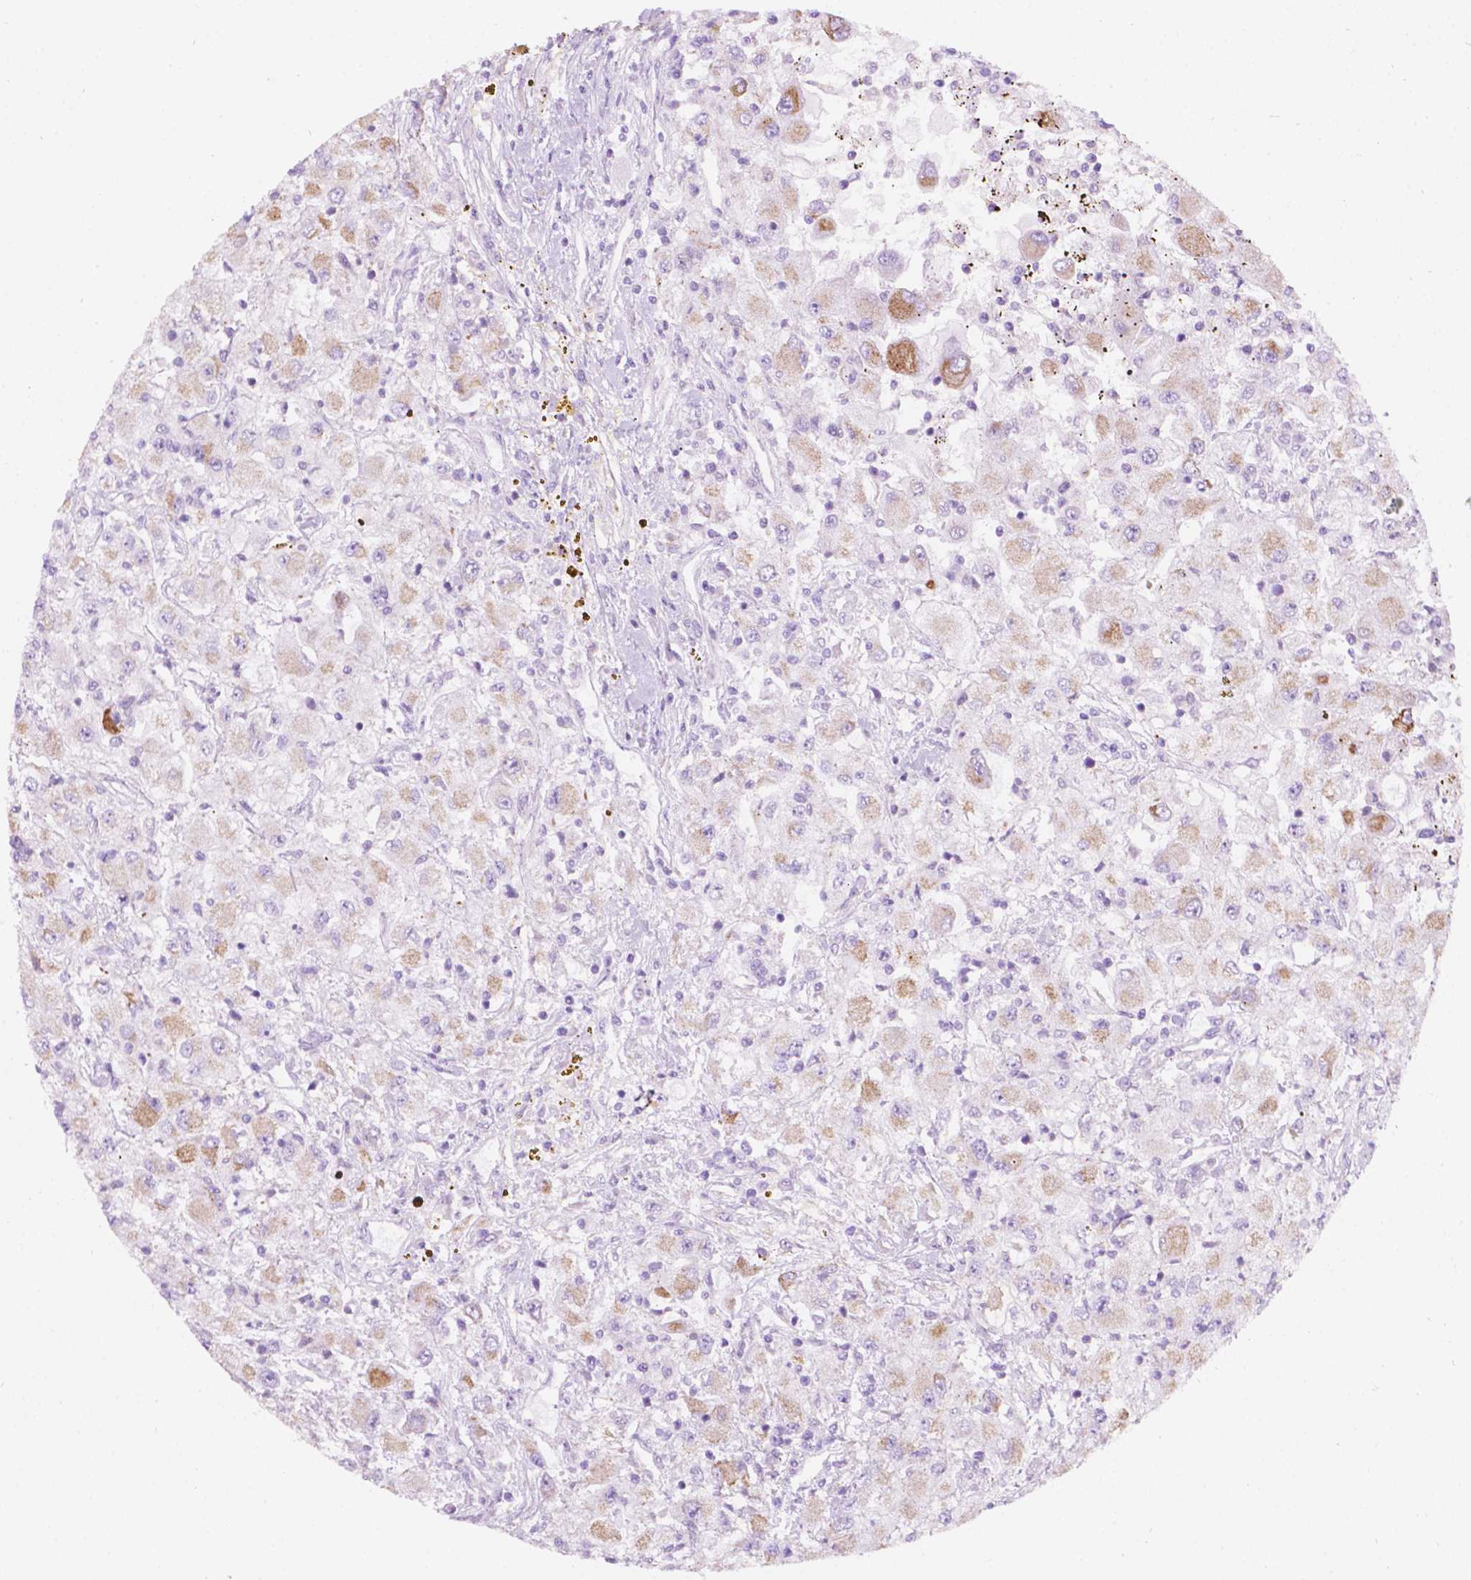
{"staining": {"intensity": "moderate", "quantity": "<25%", "location": "cytoplasmic/membranous"}, "tissue": "renal cancer", "cell_type": "Tumor cells", "image_type": "cancer", "snomed": [{"axis": "morphology", "description": "Adenocarcinoma, NOS"}, {"axis": "topography", "description": "Kidney"}], "caption": "This image demonstrates immunohistochemistry staining of human renal adenocarcinoma, with low moderate cytoplasmic/membranous expression in about <25% of tumor cells.", "gene": "NOS1AP", "patient": {"sex": "female", "age": 67}}